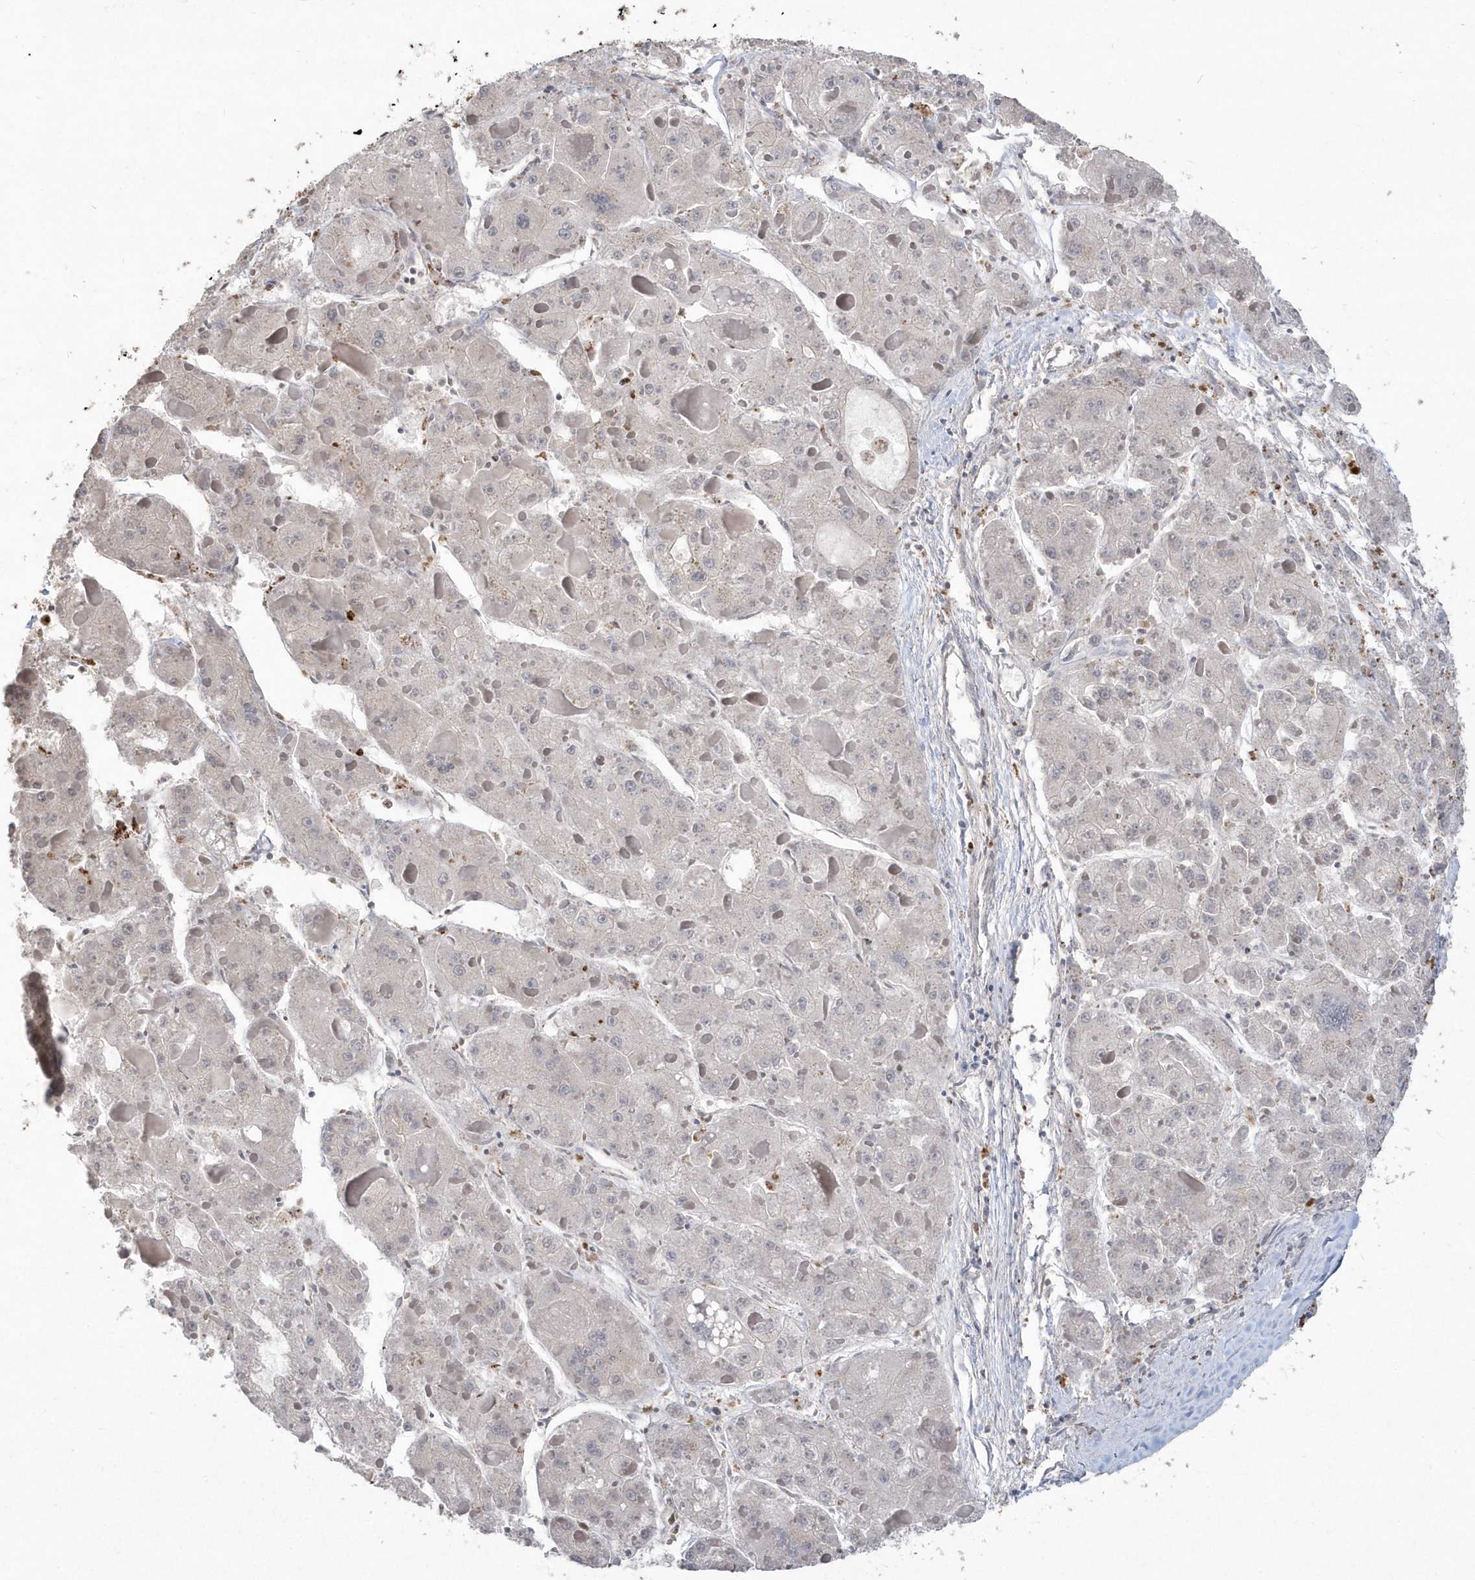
{"staining": {"intensity": "negative", "quantity": "none", "location": "none"}, "tissue": "liver cancer", "cell_type": "Tumor cells", "image_type": "cancer", "snomed": [{"axis": "morphology", "description": "Carcinoma, Hepatocellular, NOS"}, {"axis": "topography", "description": "Liver"}], "caption": "Tumor cells are negative for protein expression in human hepatocellular carcinoma (liver). (DAB IHC, high magnification).", "gene": "GEMIN6", "patient": {"sex": "female", "age": 73}}